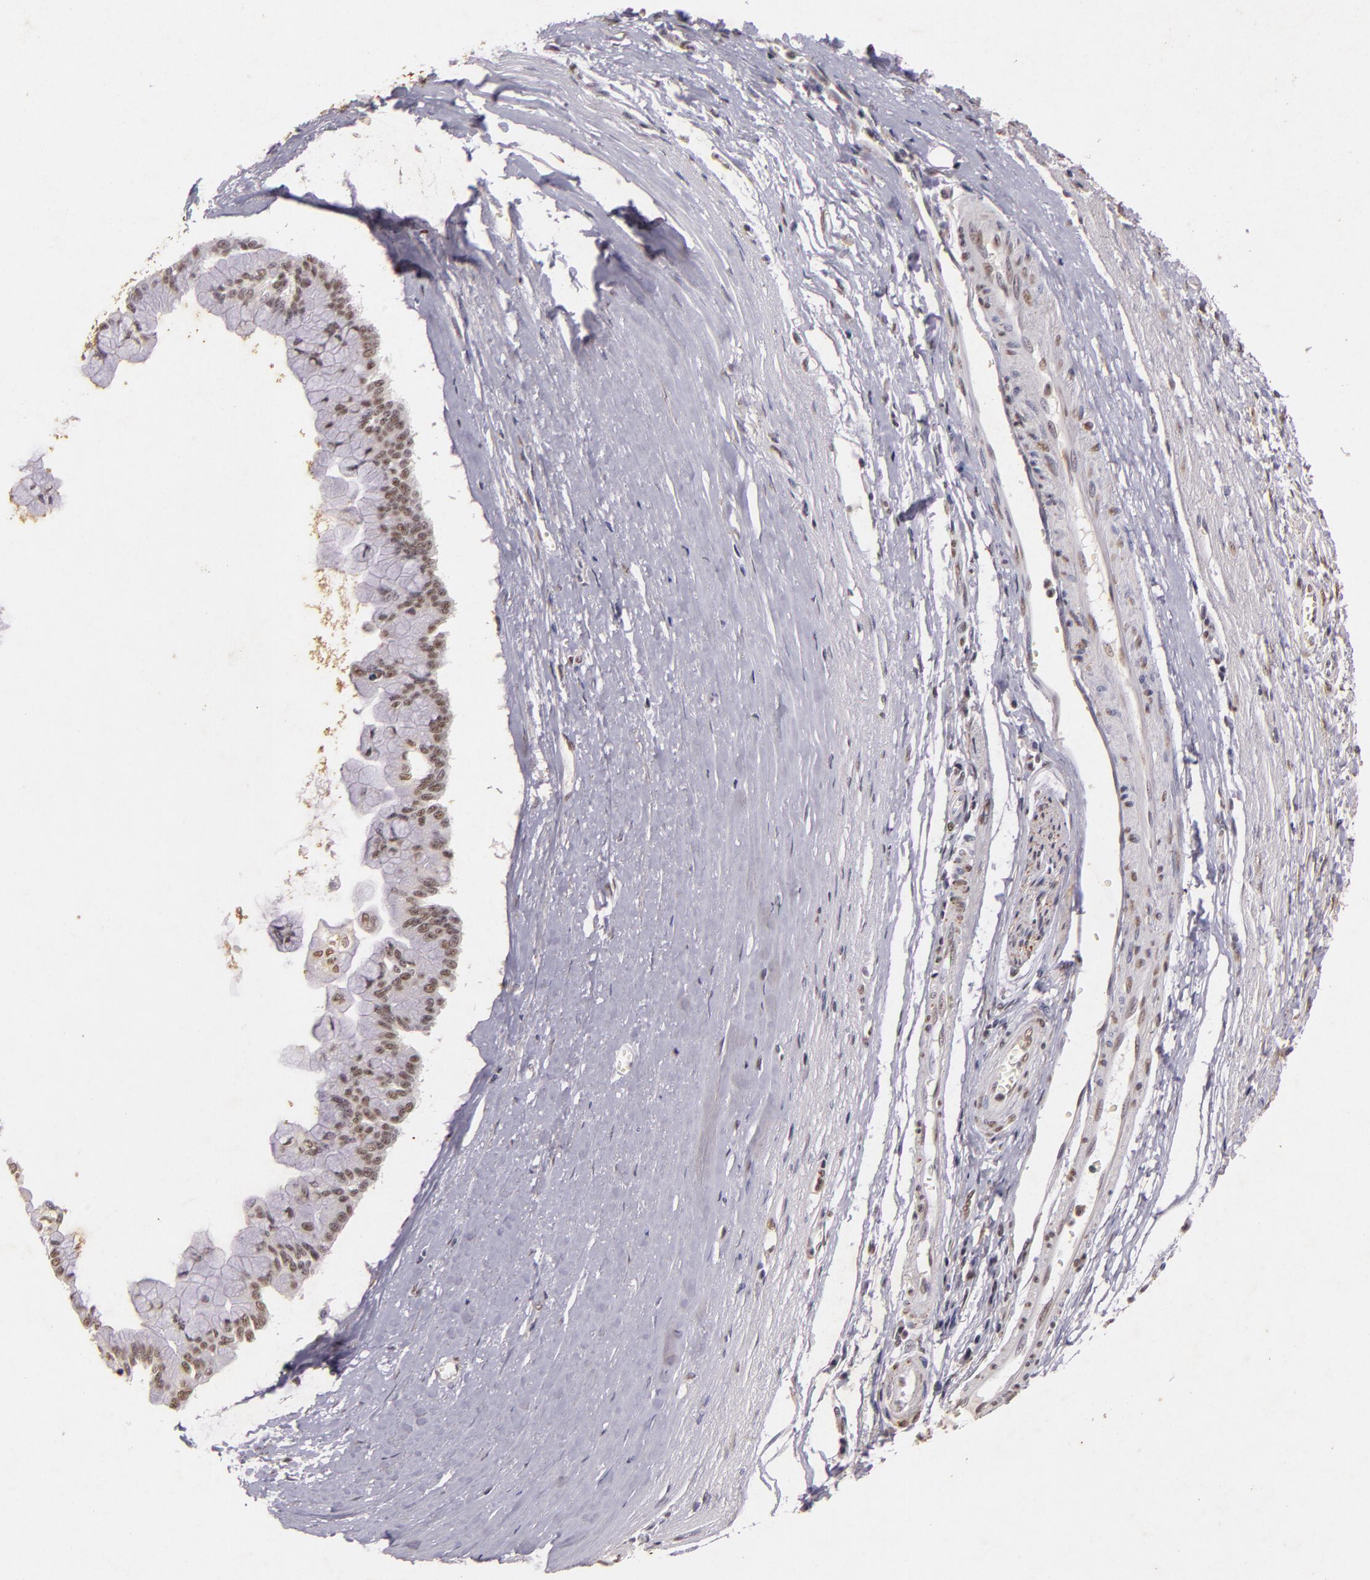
{"staining": {"intensity": "moderate", "quantity": ">75%", "location": "nuclear"}, "tissue": "liver cancer", "cell_type": "Tumor cells", "image_type": "cancer", "snomed": [{"axis": "morphology", "description": "Cholangiocarcinoma"}, {"axis": "topography", "description": "Liver"}], "caption": "Protein staining by immunohistochemistry (IHC) reveals moderate nuclear staining in approximately >75% of tumor cells in liver cholangiocarcinoma.", "gene": "CBX3", "patient": {"sex": "female", "age": 79}}